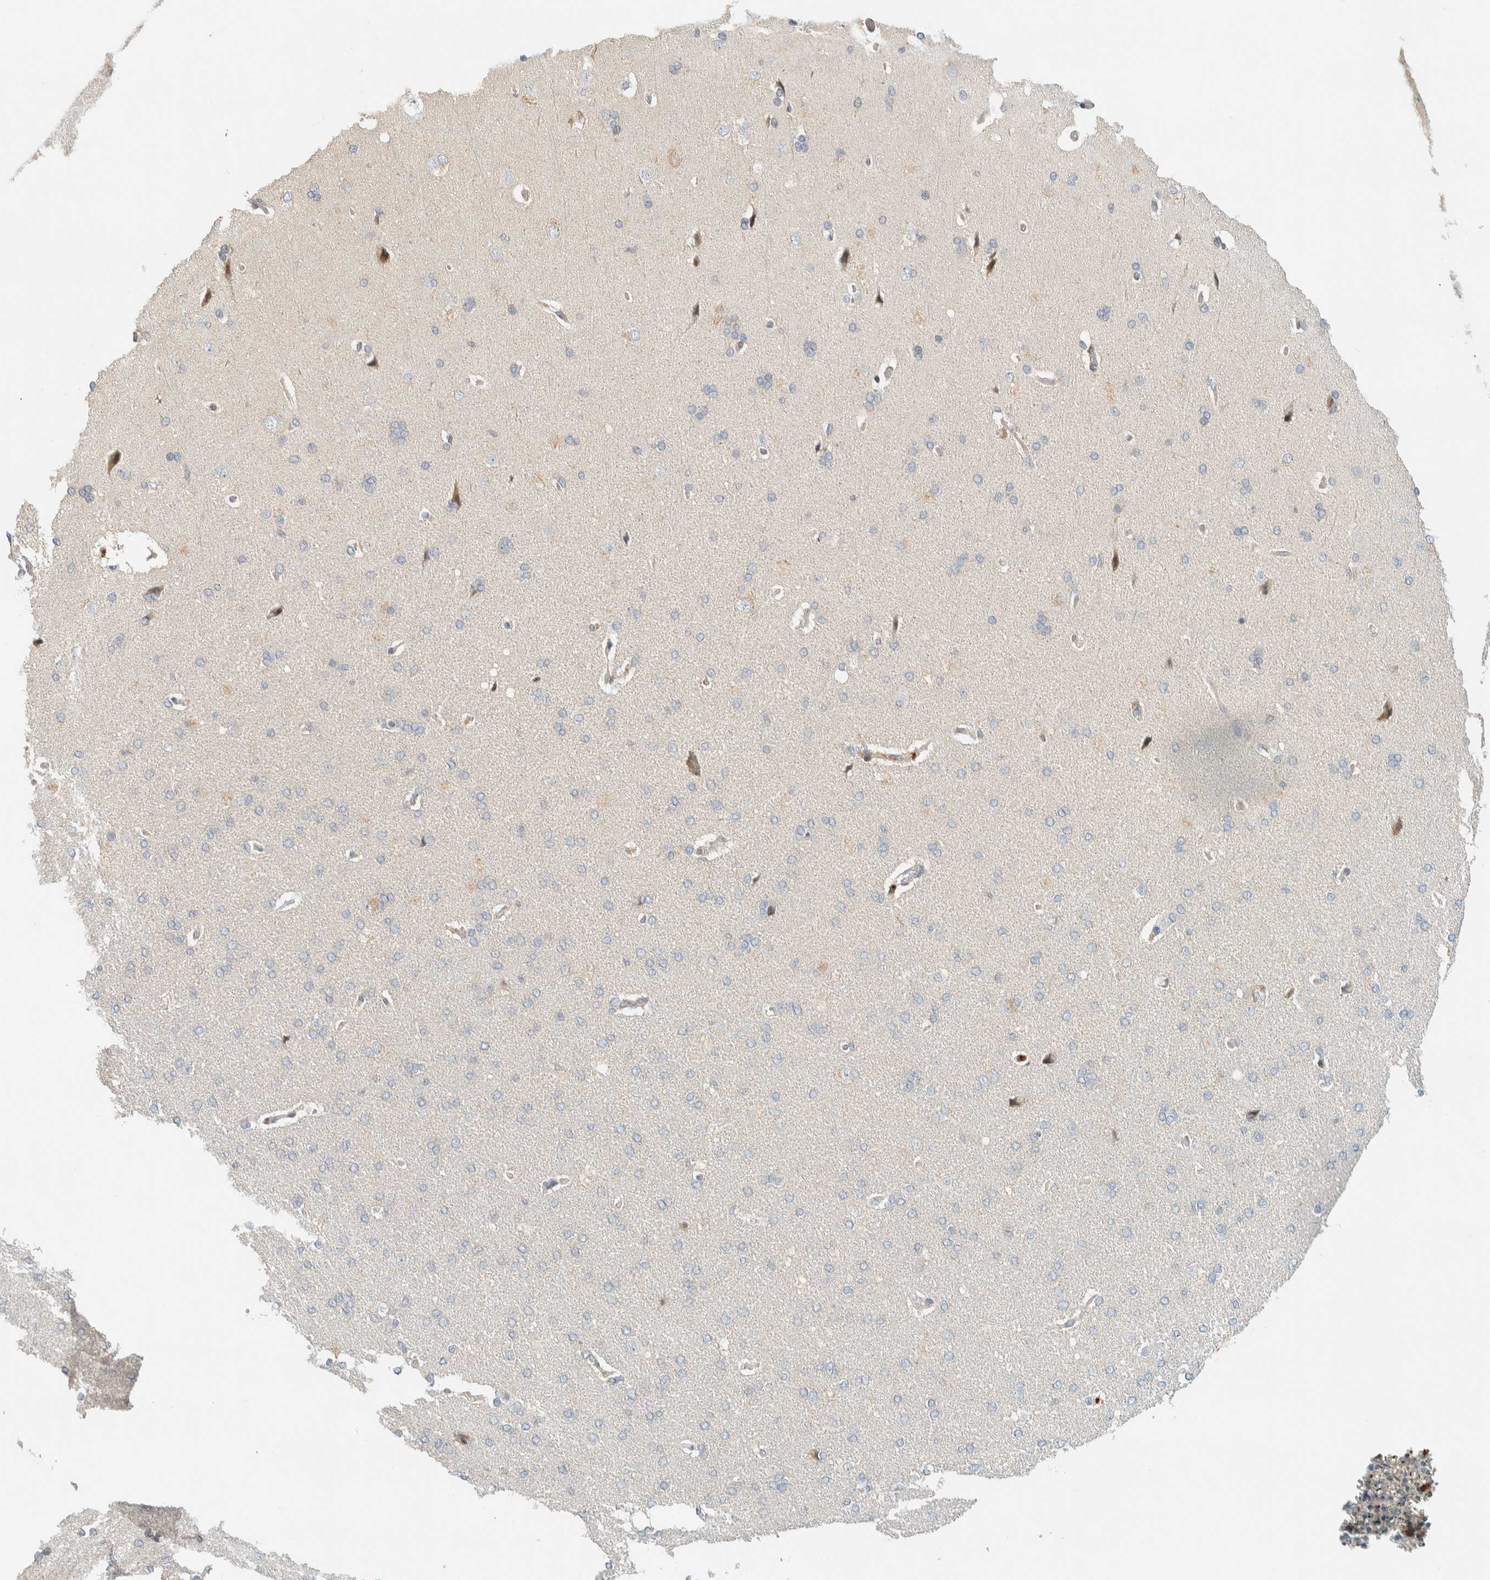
{"staining": {"intensity": "negative", "quantity": "none", "location": "none"}, "tissue": "cerebral cortex", "cell_type": "Endothelial cells", "image_type": "normal", "snomed": [{"axis": "morphology", "description": "Normal tissue, NOS"}, {"axis": "topography", "description": "Cerebral cortex"}], "caption": "Cerebral cortex stained for a protein using immunohistochemistry shows no positivity endothelial cells.", "gene": "CCDC171", "patient": {"sex": "male", "age": 62}}